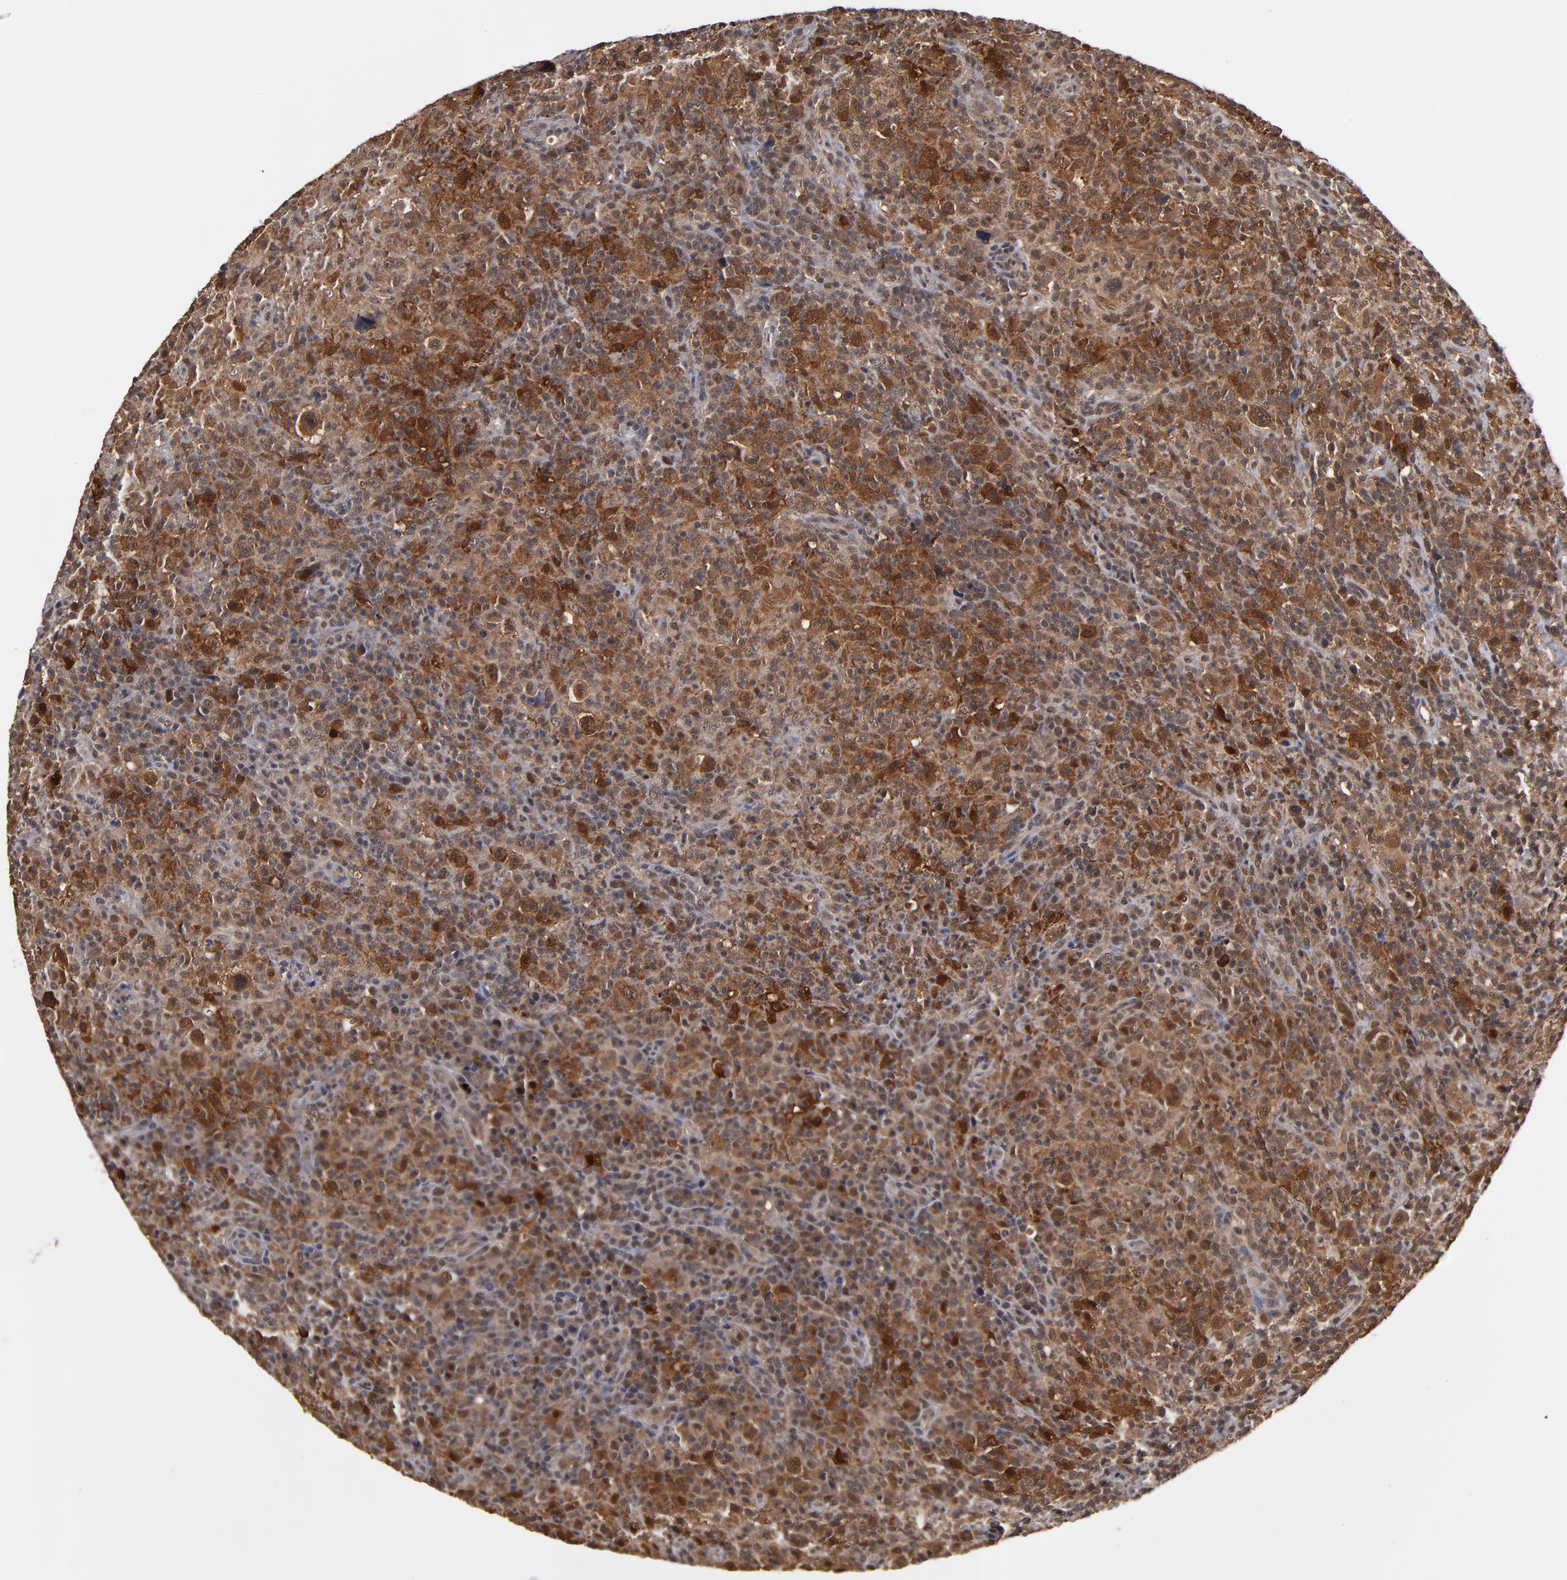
{"staining": {"intensity": "moderate", "quantity": "25%-75%", "location": "cytoplasmic/membranous,nuclear"}, "tissue": "lymphoma", "cell_type": "Tumor cells", "image_type": "cancer", "snomed": [{"axis": "morphology", "description": "Hodgkin's disease, NOS"}, {"axis": "topography", "description": "Lymph node"}], "caption": "Immunohistochemistry staining of lymphoma, which shows medium levels of moderate cytoplasmic/membranous and nuclear expression in about 25%-75% of tumor cells indicating moderate cytoplasmic/membranous and nuclear protein expression. The staining was performed using DAB (3,3'-diaminobenzidine) (brown) for protein detection and nuclei were counterstained in hematoxylin (blue).", "gene": "HUWE1", "patient": {"sex": "male", "age": 65}}